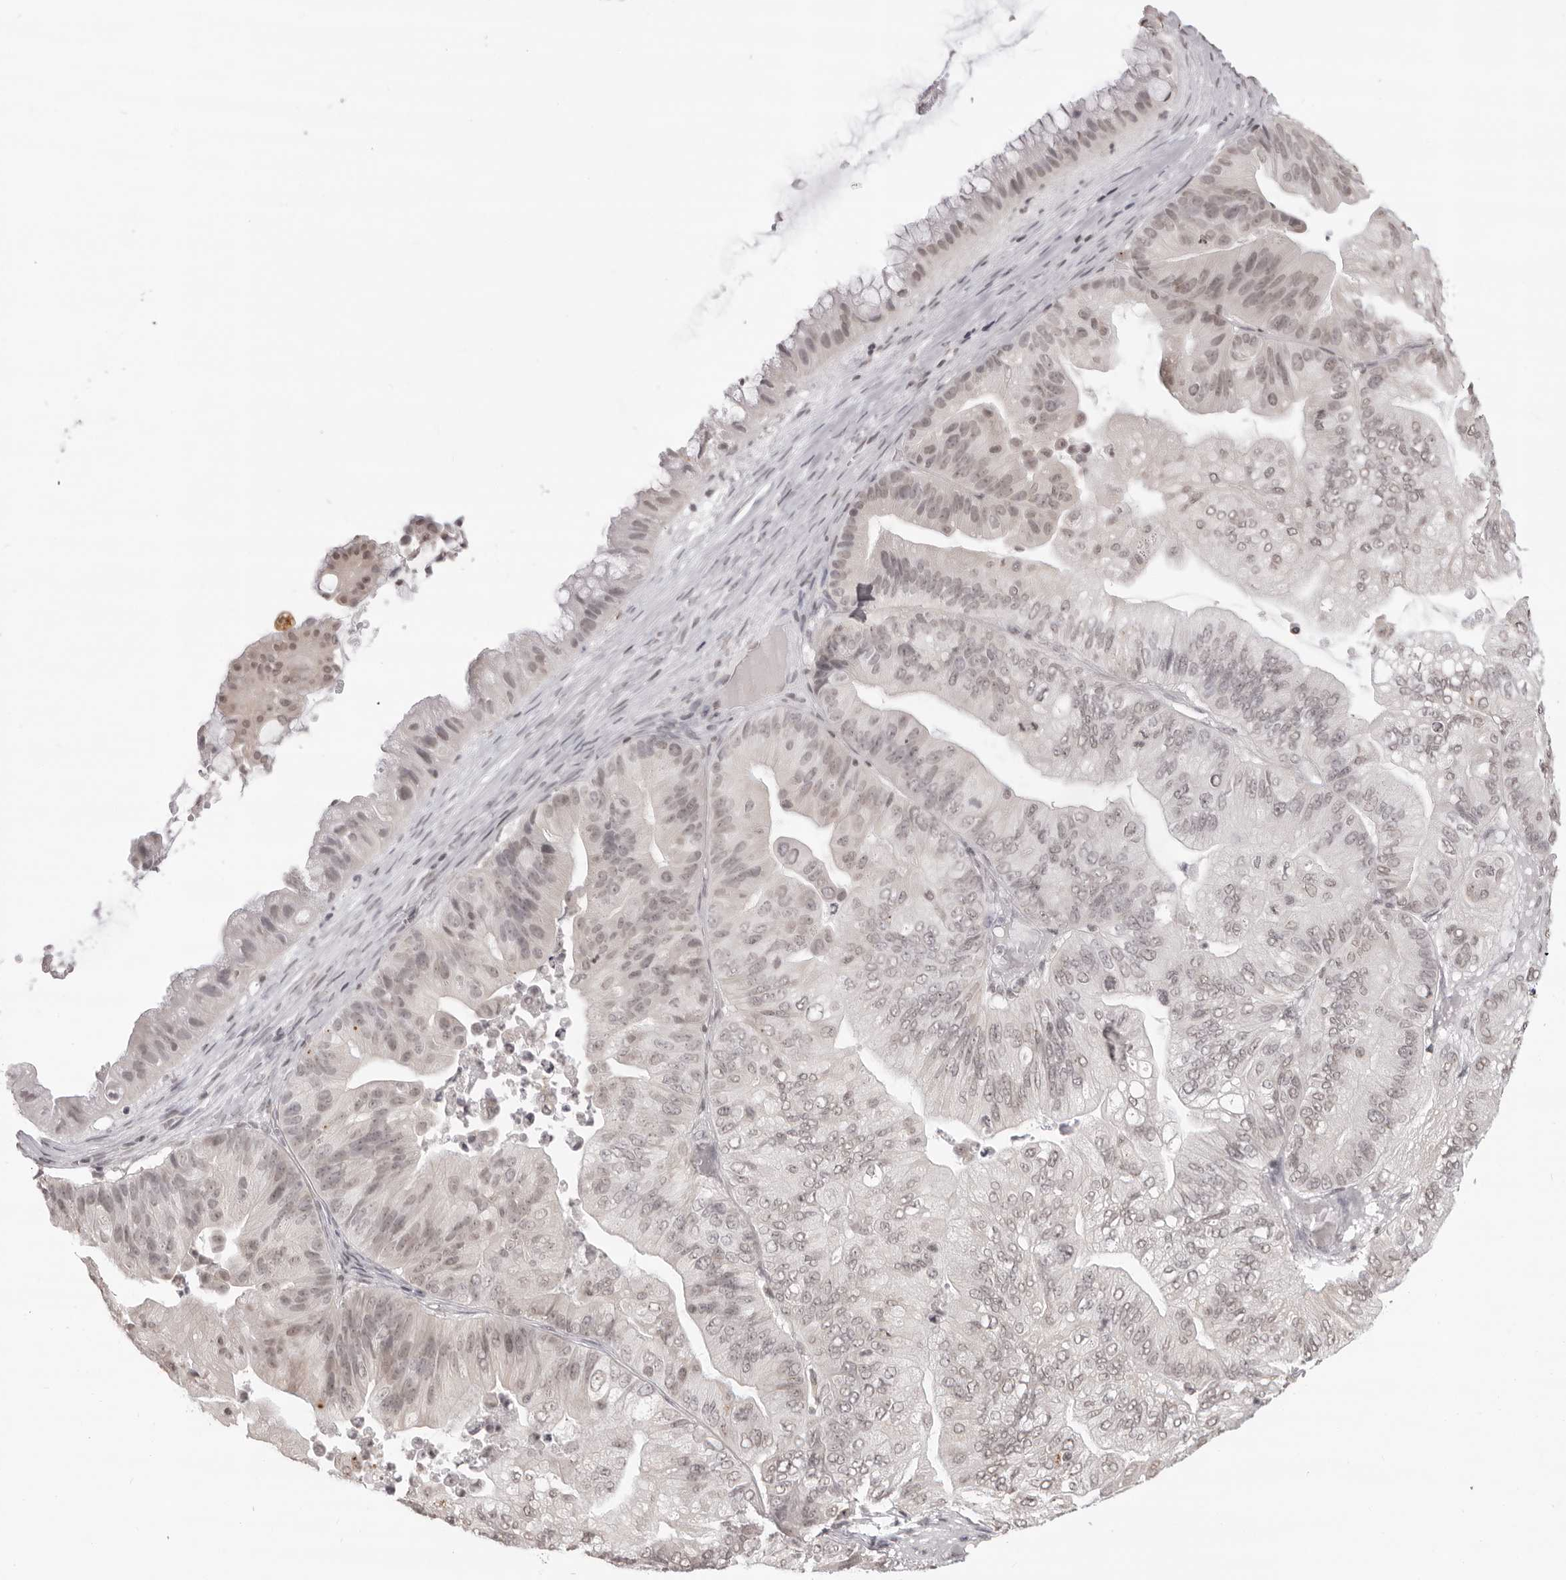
{"staining": {"intensity": "weak", "quantity": "25%-75%", "location": "nuclear"}, "tissue": "ovarian cancer", "cell_type": "Tumor cells", "image_type": "cancer", "snomed": [{"axis": "morphology", "description": "Cystadenocarcinoma, mucinous, NOS"}, {"axis": "topography", "description": "Ovary"}], "caption": "Ovarian cancer (mucinous cystadenocarcinoma) was stained to show a protein in brown. There is low levels of weak nuclear positivity in about 25%-75% of tumor cells.", "gene": "NTM", "patient": {"sex": "female", "age": 61}}